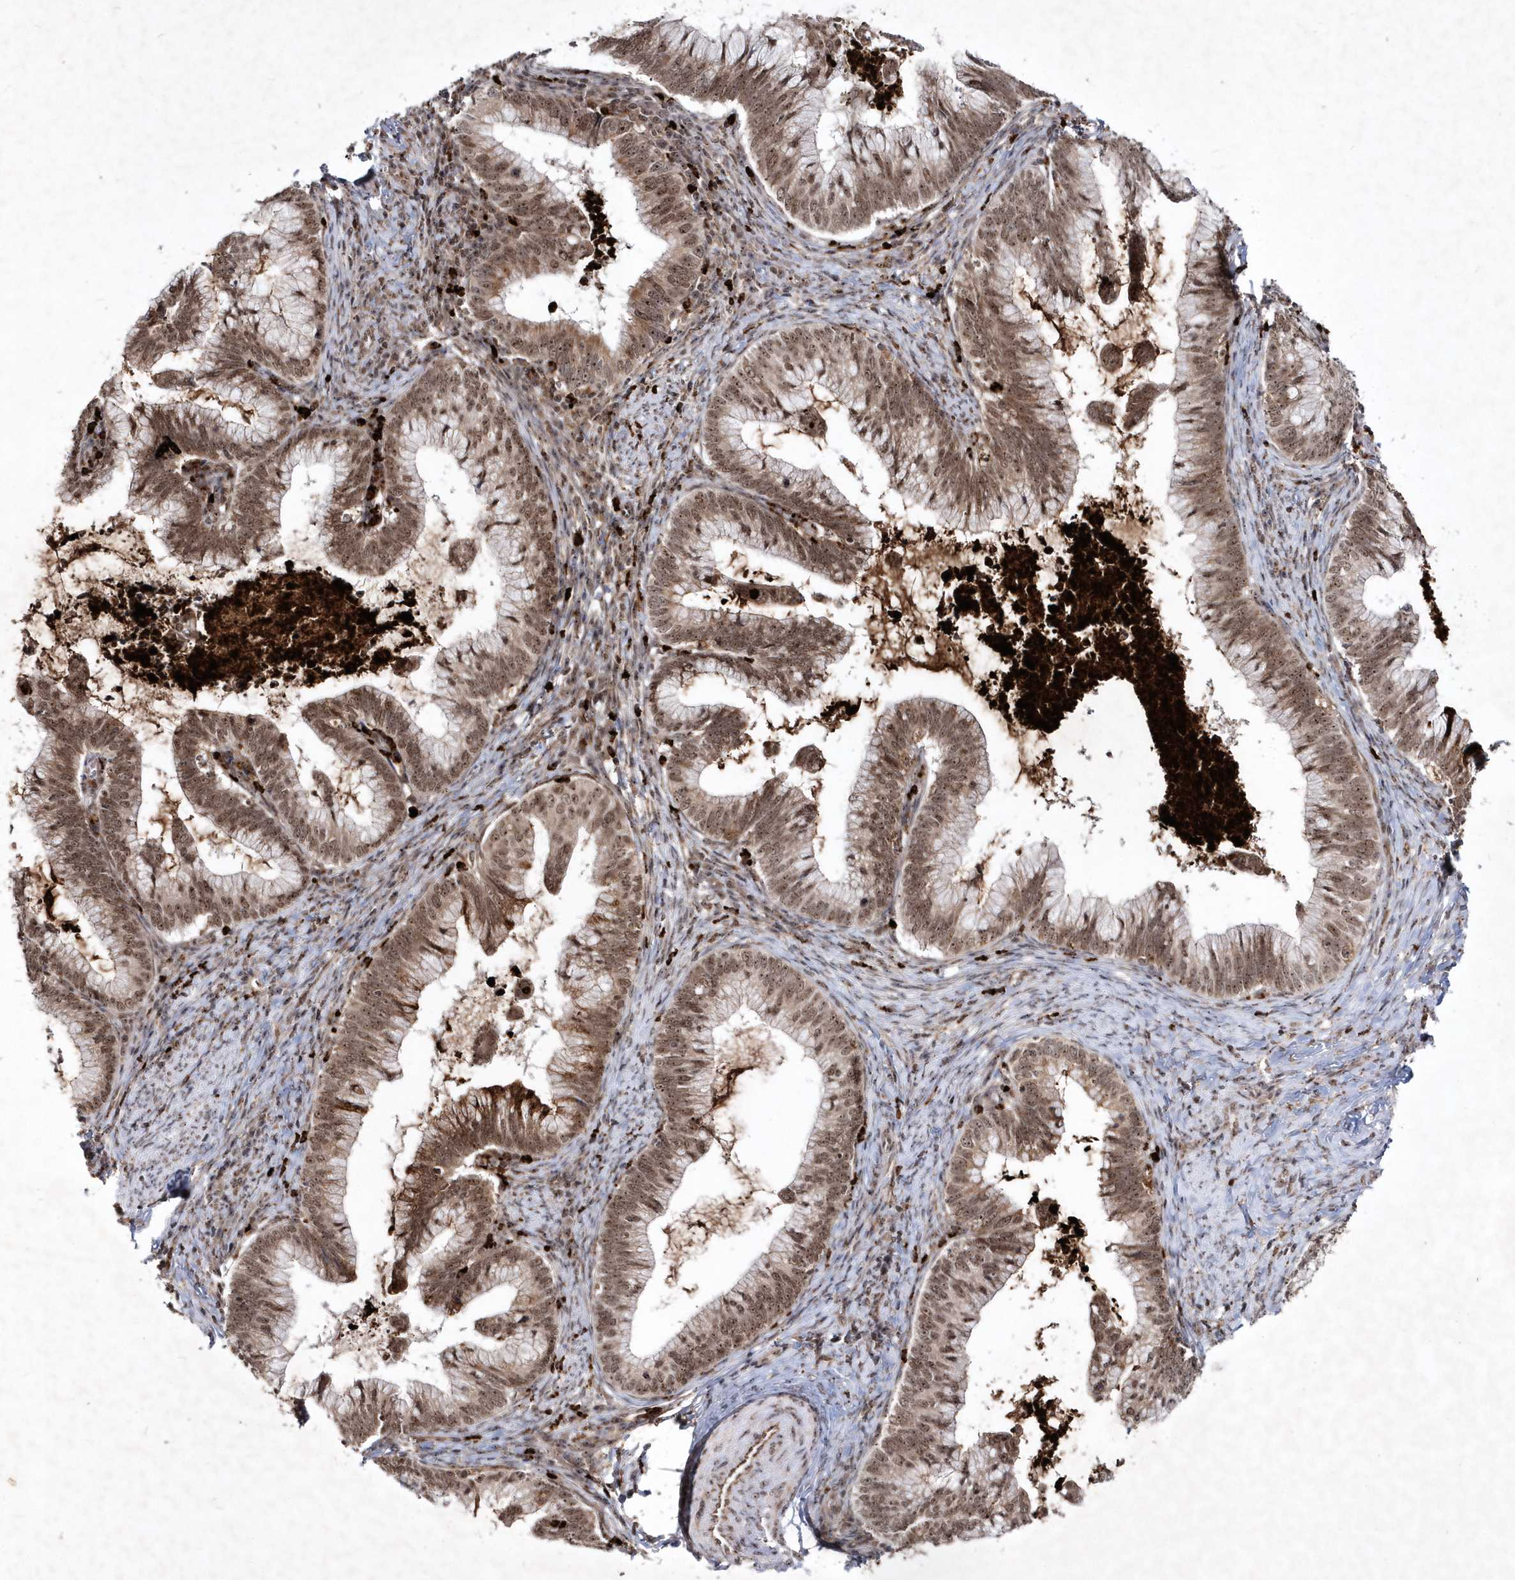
{"staining": {"intensity": "moderate", "quantity": ">75%", "location": "cytoplasmic/membranous,nuclear"}, "tissue": "cervical cancer", "cell_type": "Tumor cells", "image_type": "cancer", "snomed": [{"axis": "morphology", "description": "Adenocarcinoma, NOS"}, {"axis": "topography", "description": "Cervix"}], "caption": "Cervical cancer (adenocarcinoma) stained for a protein reveals moderate cytoplasmic/membranous and nuclear positivity in tumor cells. The staining is performed using DAB brown chromogen to label protein expression. The nuclei are counter-stained blue using hematoxylin.", "gene": "SOWAHB", "patient": {"sex": "female", "age": 36}}